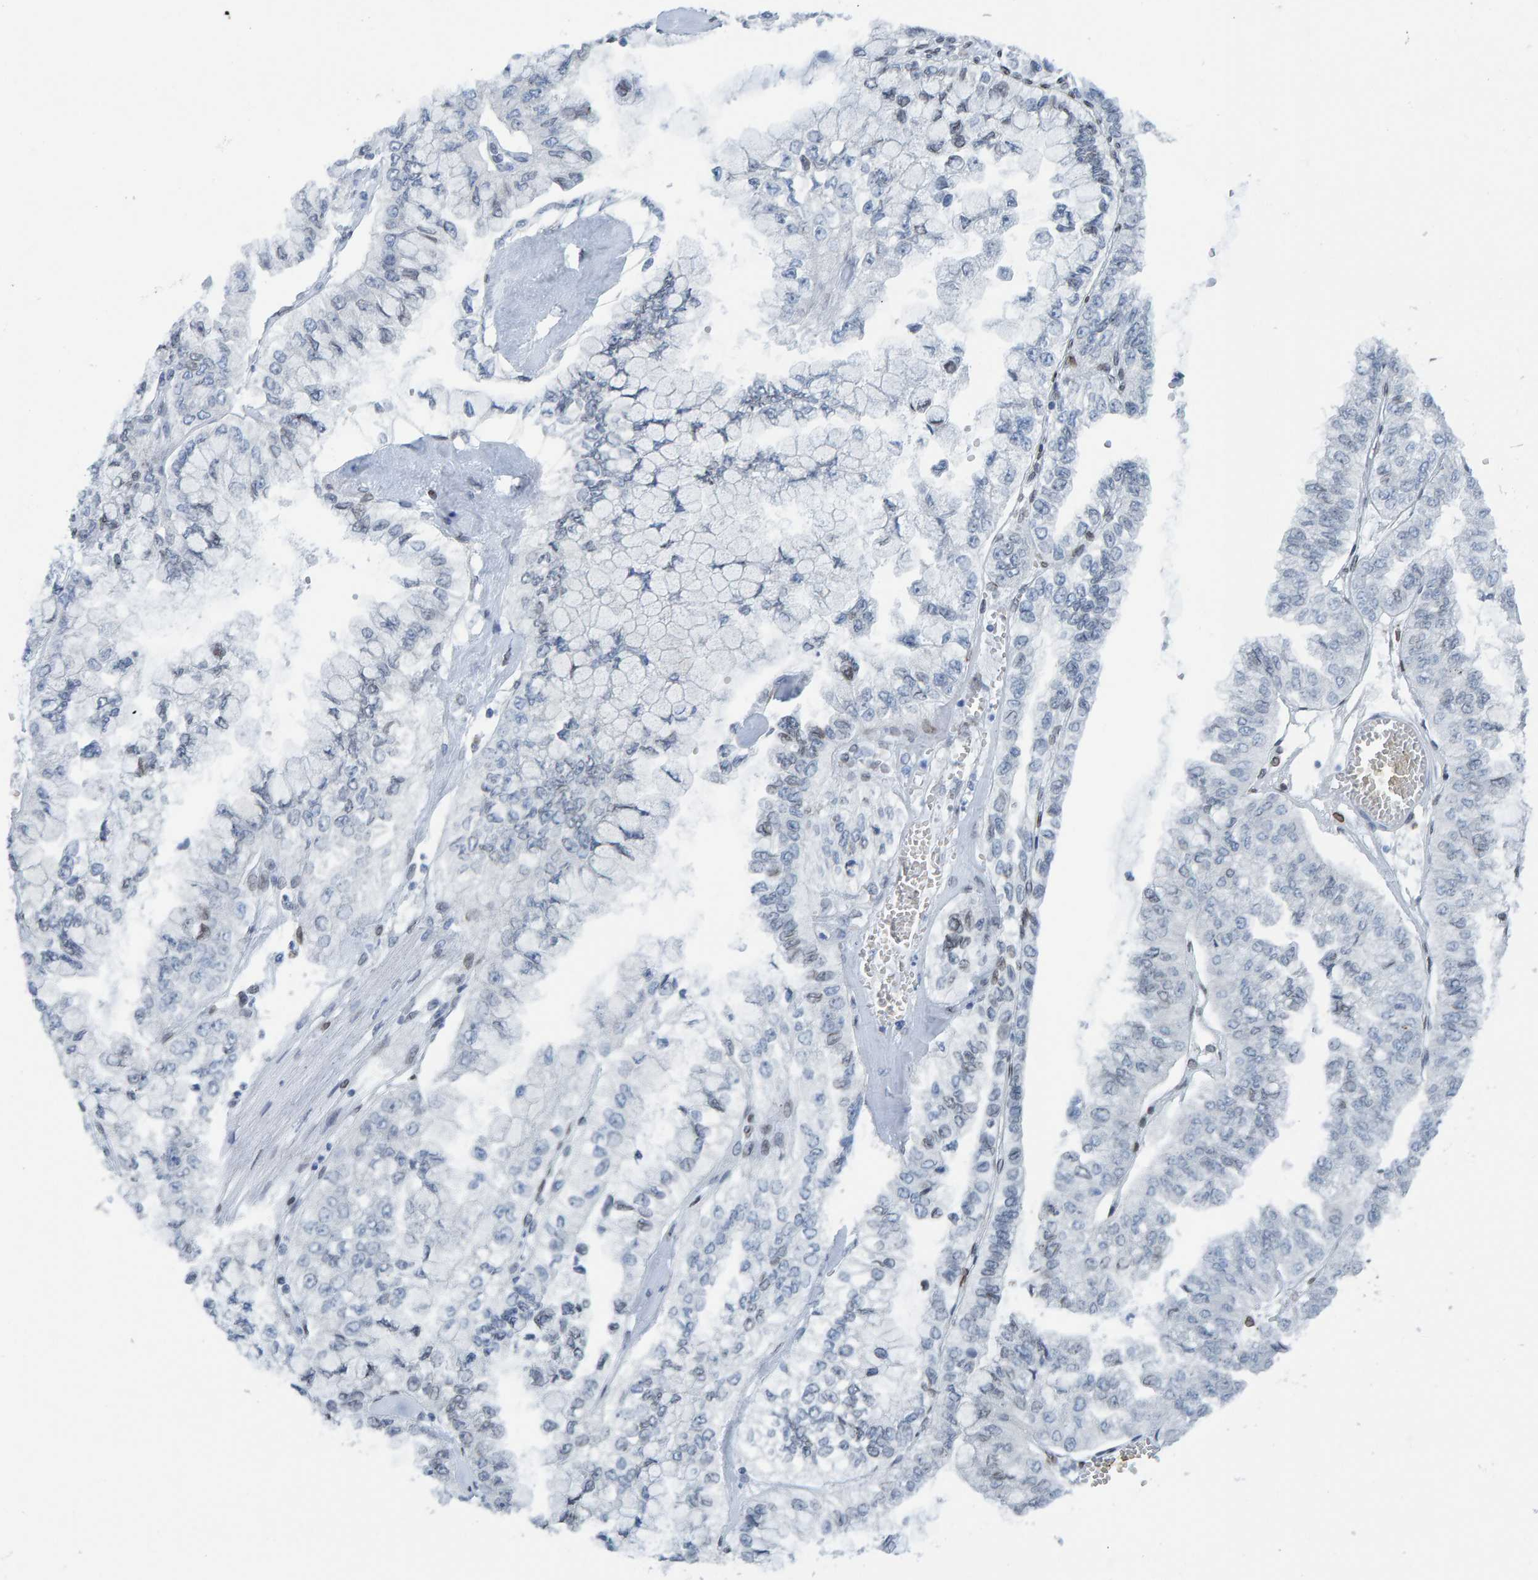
{"staining": {"intensity": "negative", "quantity": "none", "location": "none"}, "tissue": "liver cancer", "cell_type": "Tumor cells", "image_type": "cancer", "snomed": [{"axis": "morphology", "description": "Cholangiocarcinoma"}, {"axis": "topography", "description": "Liver"}], "caption": "There is no significant staining in tumor cells of liver cholangiocarcinoma.", "gene": "LMNB2", "patient": {"sex": "female", "age": 79}}